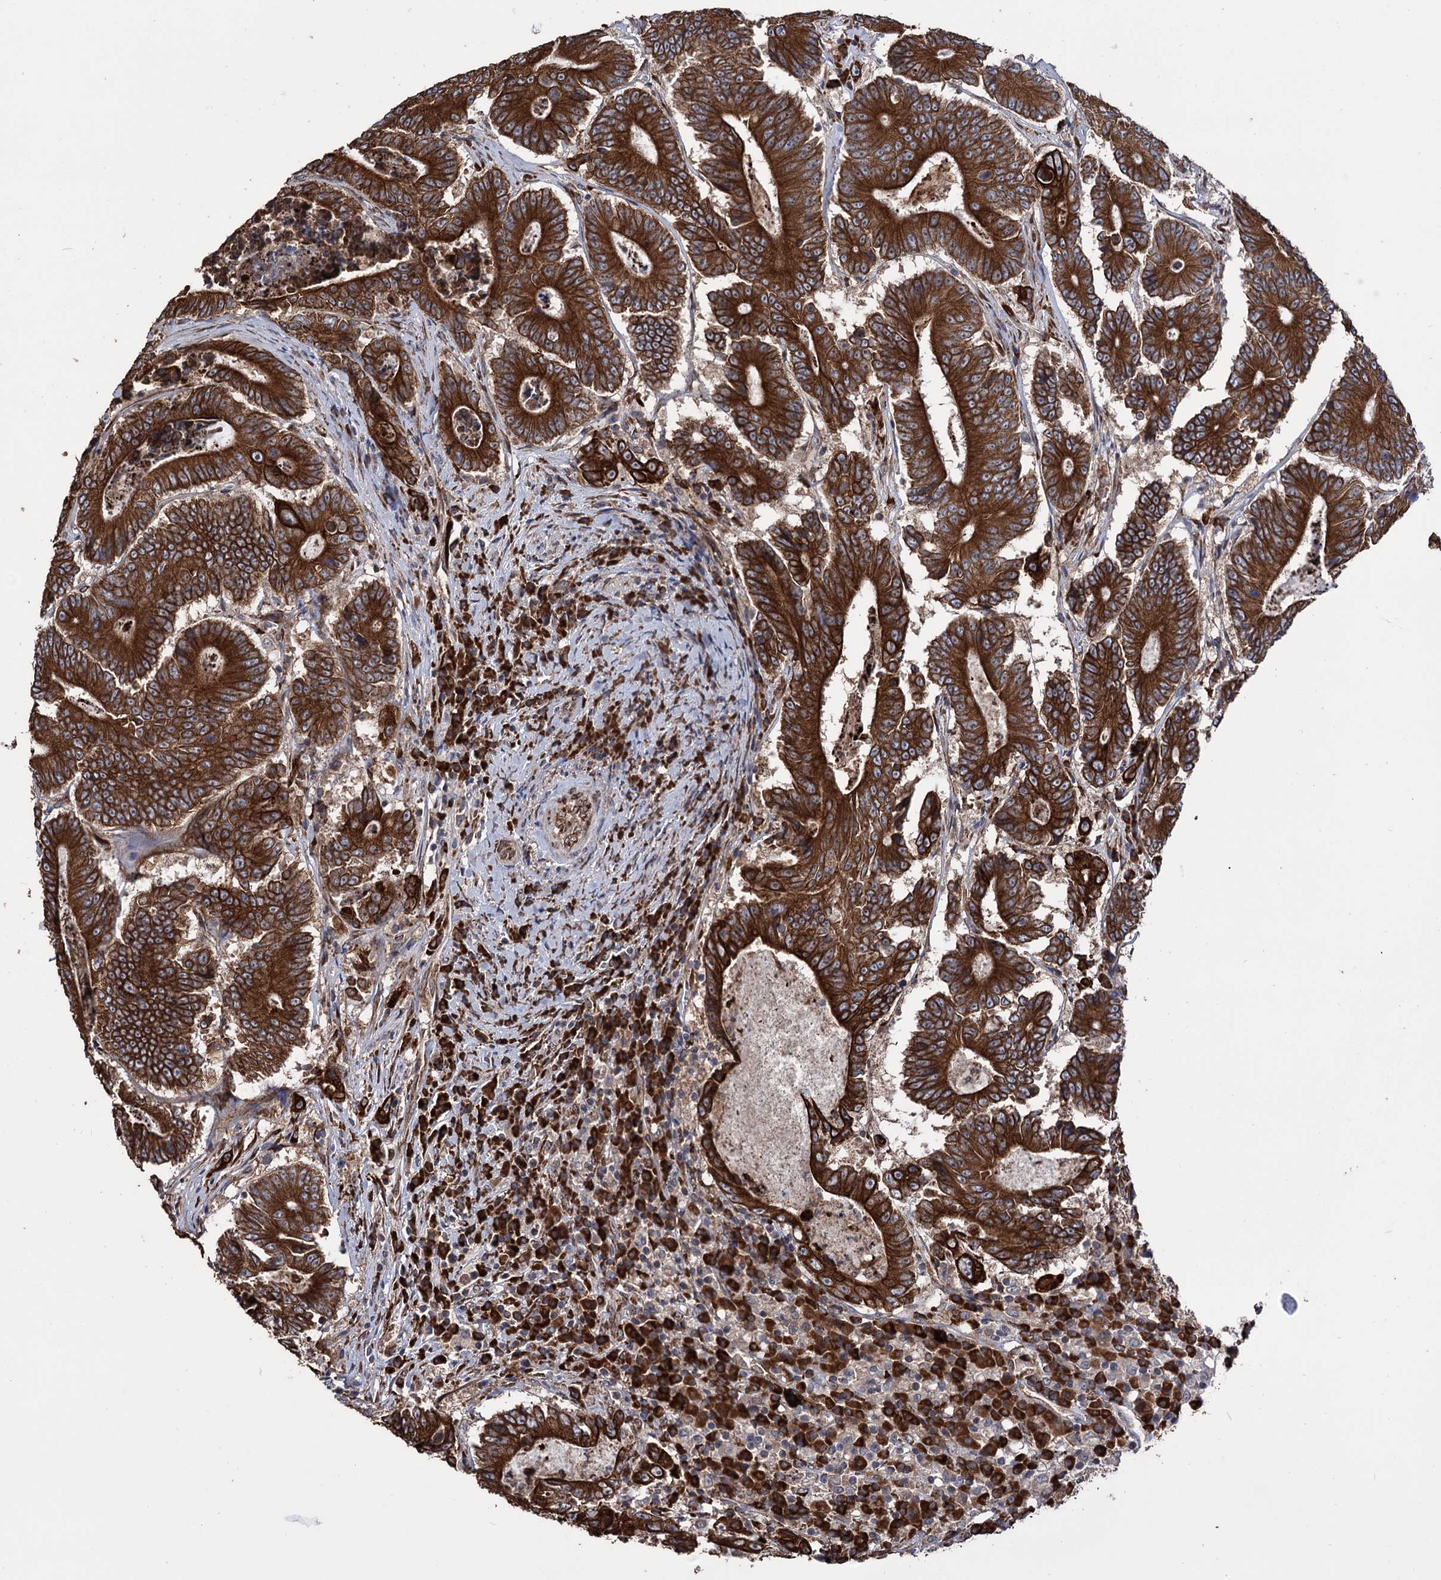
{"staining": {"intensity": "strong", "quantity": ">75%", "location": "cytoplasmic/membranous"}, "tissue": "colorectal cancer", "cell_type": "Tumor cells", "image_type": "cancer", "snomed": [{"axis": "morphology", "description": "Adenocarcinoma, NOS"}, {"axis": "topography", "description": "Colon"}], "caption": "Immunohistochemistry (IHC) image of neoplastic tissue: human colorectal cancer stained using IHC displays high levels of strong protein expression localized specifically in the cytoplasmic/membranous of tumor cells, appearing as a cytoplasmic/membranous brown color.", "gene": "CDAN1", "patient": {"sex": "male", "age": 83}}